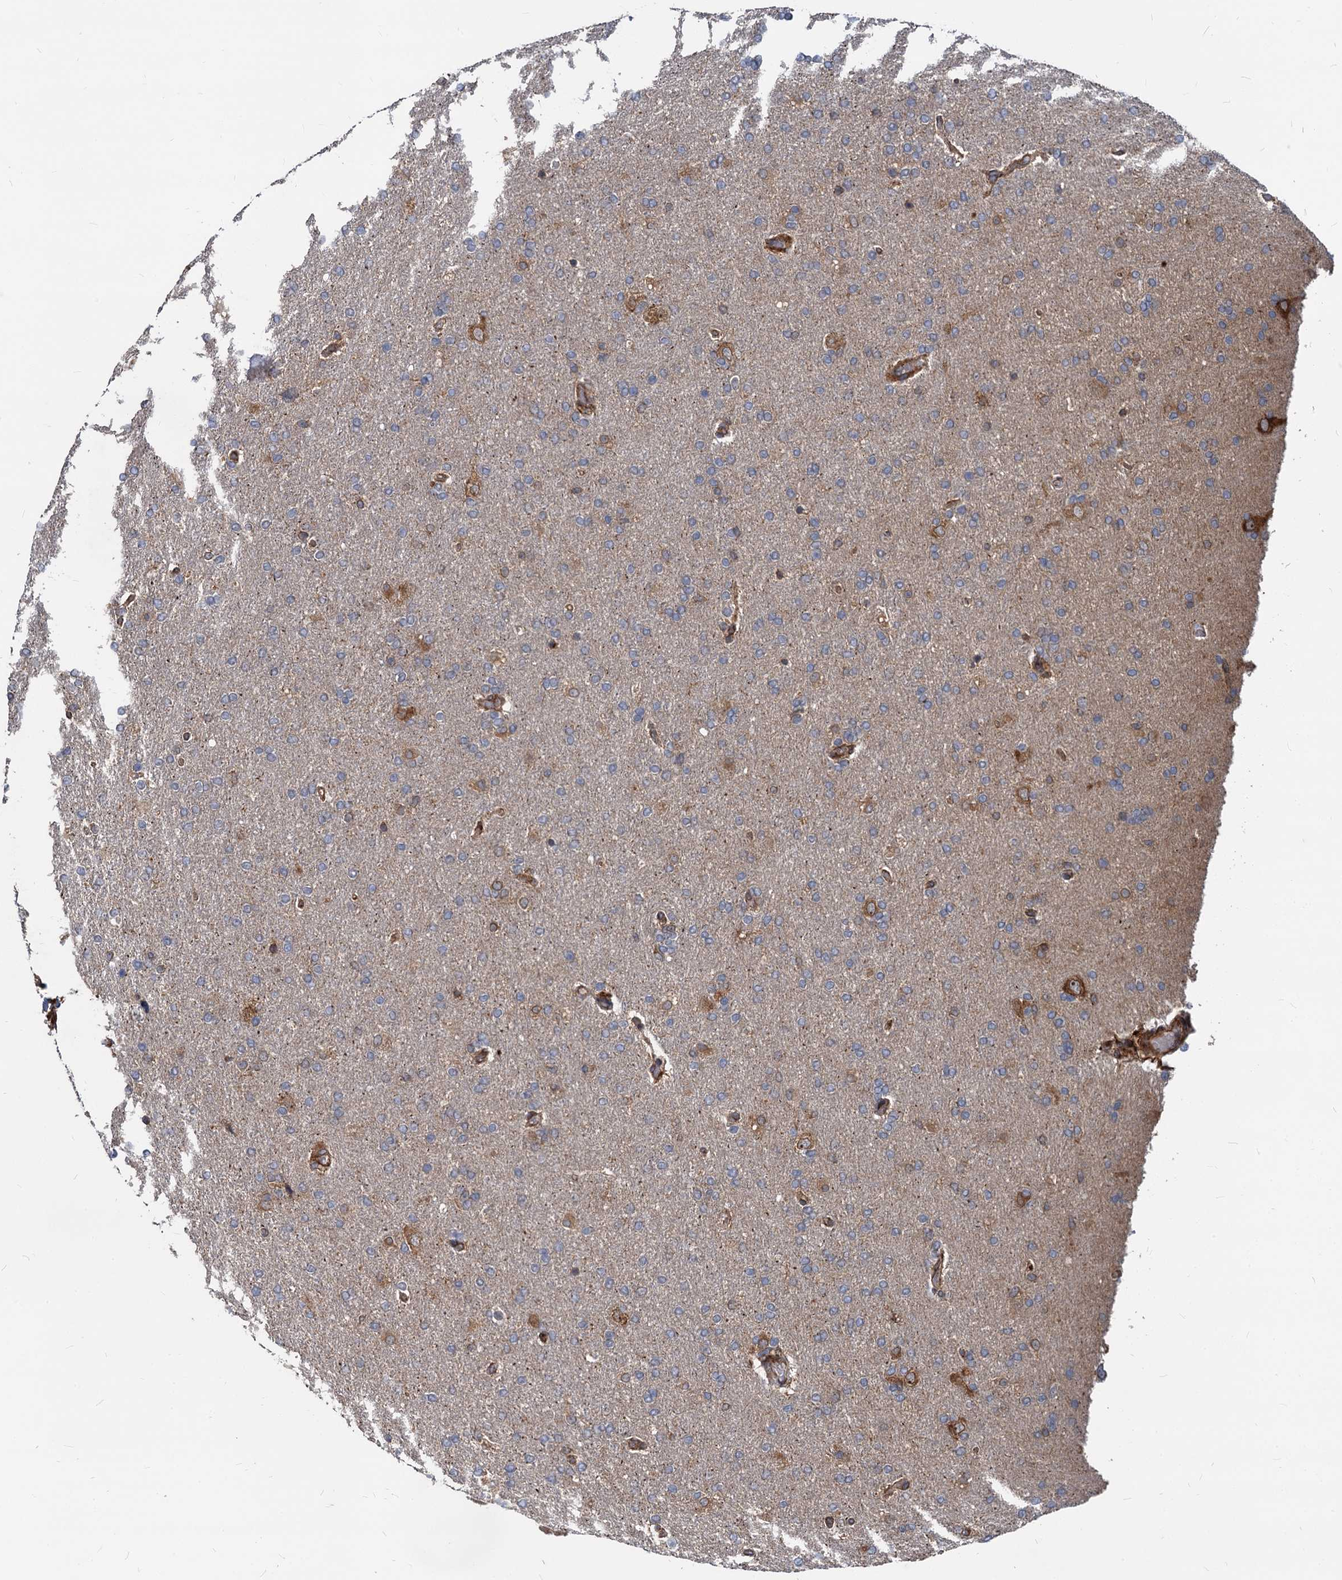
{"staining": {"intensity": "moderate", "quantity": "<25%", "location": "cytoplasmic/membranous"}, "tissue": "glioma", "cell_type": "Tumor cells", "image_type": "cancer", "snomed": [{"axis": "morphology", "description": "Glioma, malignant, High grade"}, {"axis": "topography", "description": "Brain"}], "caption": "Immunohistochemical staining of malignant high-grade glioma displays moderate cytoplasmic/membranous protein expression in approximately <25% of tumor cells.", "gene": "STIM1", "patient": {"sex": "male", "age": 72}}